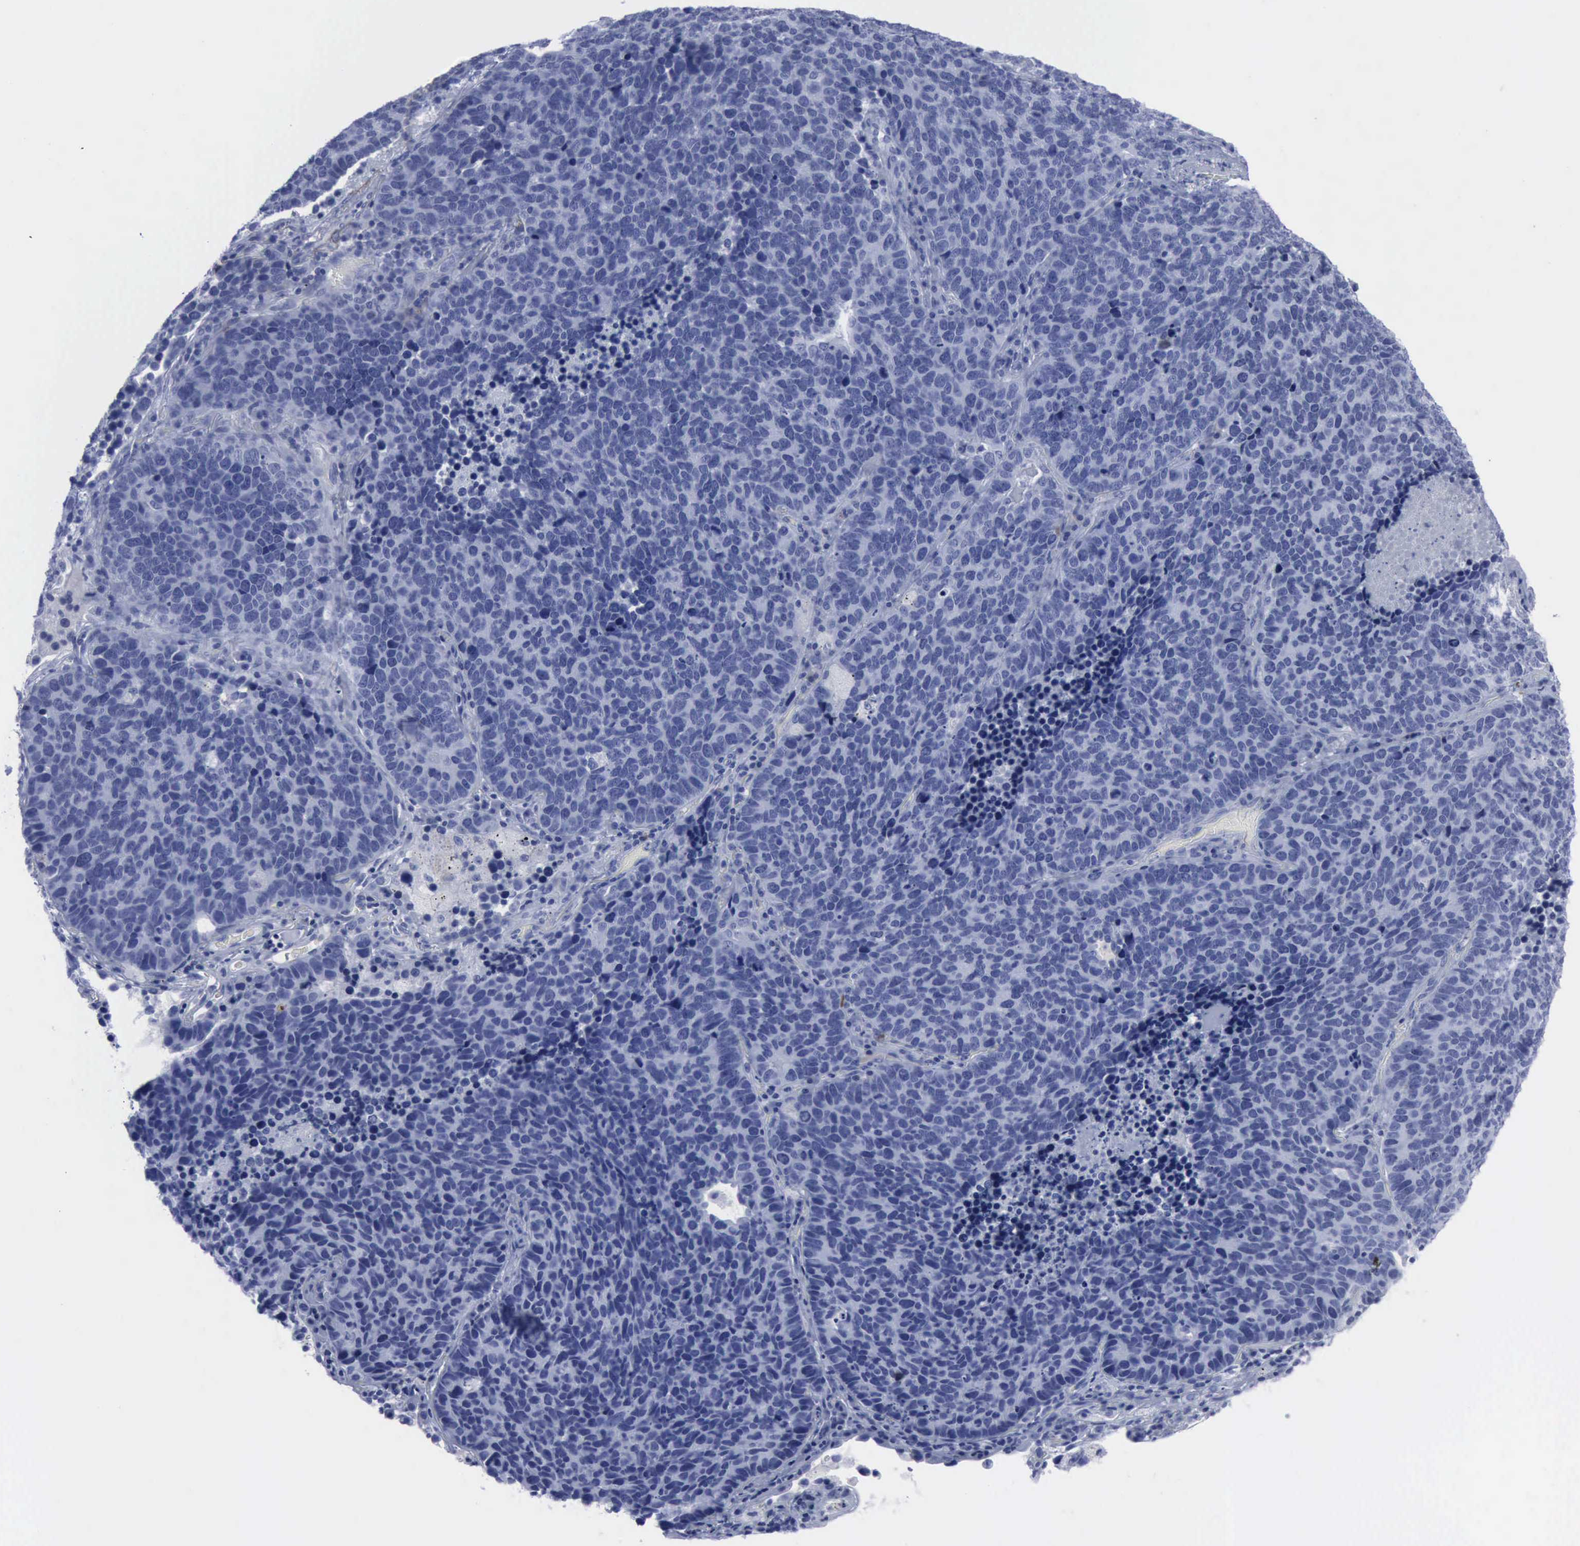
{"staining": {"intensity": "negative", "quantity": "none", "location": "none"}, "tissue": "lung cancer", "cell_type": "Tumor cells", "image_type": "cancer", "snomed": [{"axis": "morphology", "description": "Neoplasm, malignant, NOS"}, {"axis": "topography", "description": "Lung"}], "caption": "IHC image of lung cancer stained for a protein (brown), which exhibits no positivity in tumor cells.", "gene": "NGFR", "patient": {"sex": "female", "age": 75}}